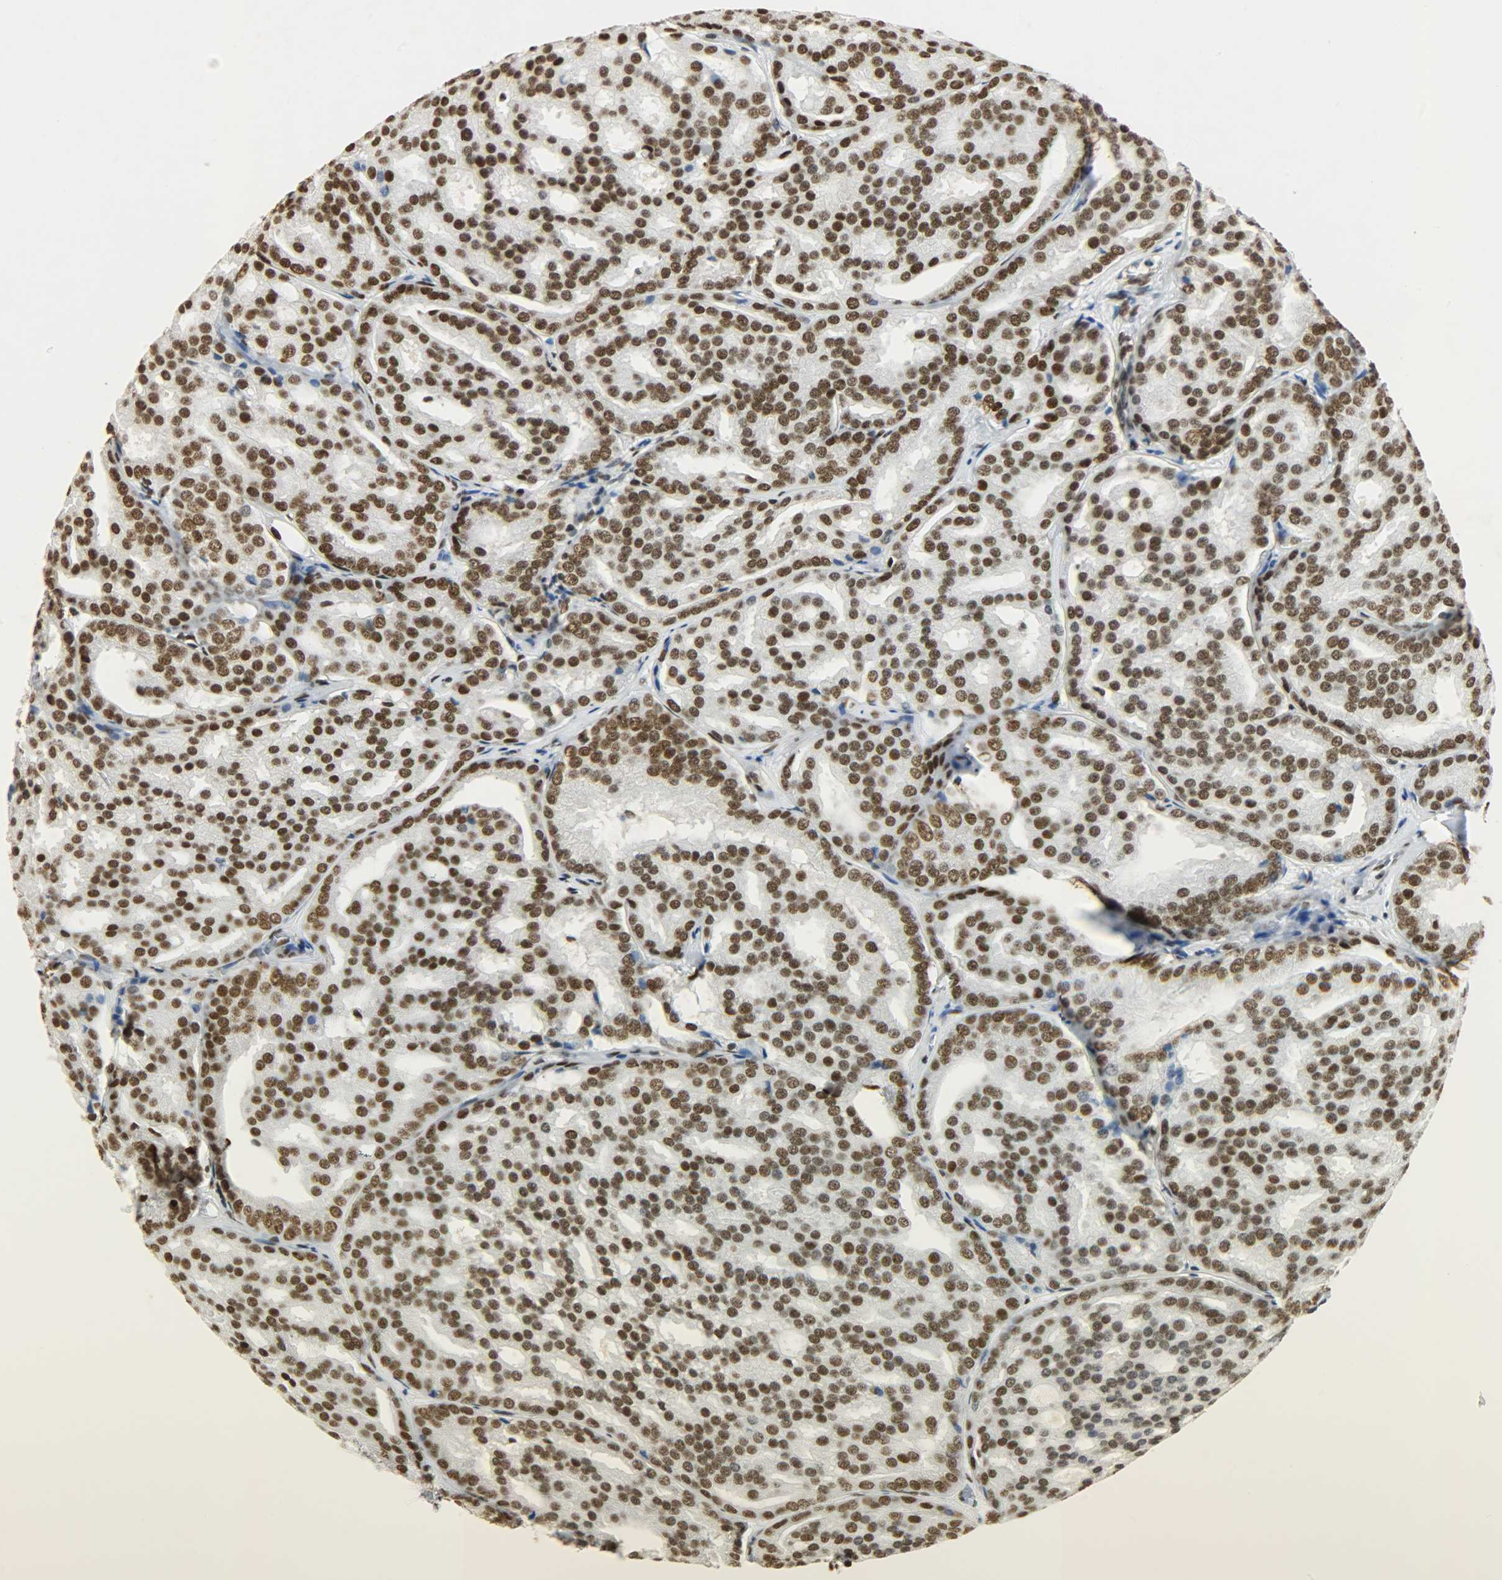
{"staining": {"intensity": "strong", "quantity": ">75%", "location": "nuclear"}, "tissue": "prostate cancer", "cell_type": "Tumor cells", "image_type": "cancer", "snomed": [{"axis": "morphology", "description": "Adenocarcinoma, High grade"}, {"axis": "topography", "description": "Prostate"}], "caption": "Prostate cancer (adenocarcinoma (high-grade)) stained with a brown dye displays strong nuclear positive staining in about >75% of tumor cells.", "gene": "KHDRBS1", "patient": {"sex": "male", "age": 64}}